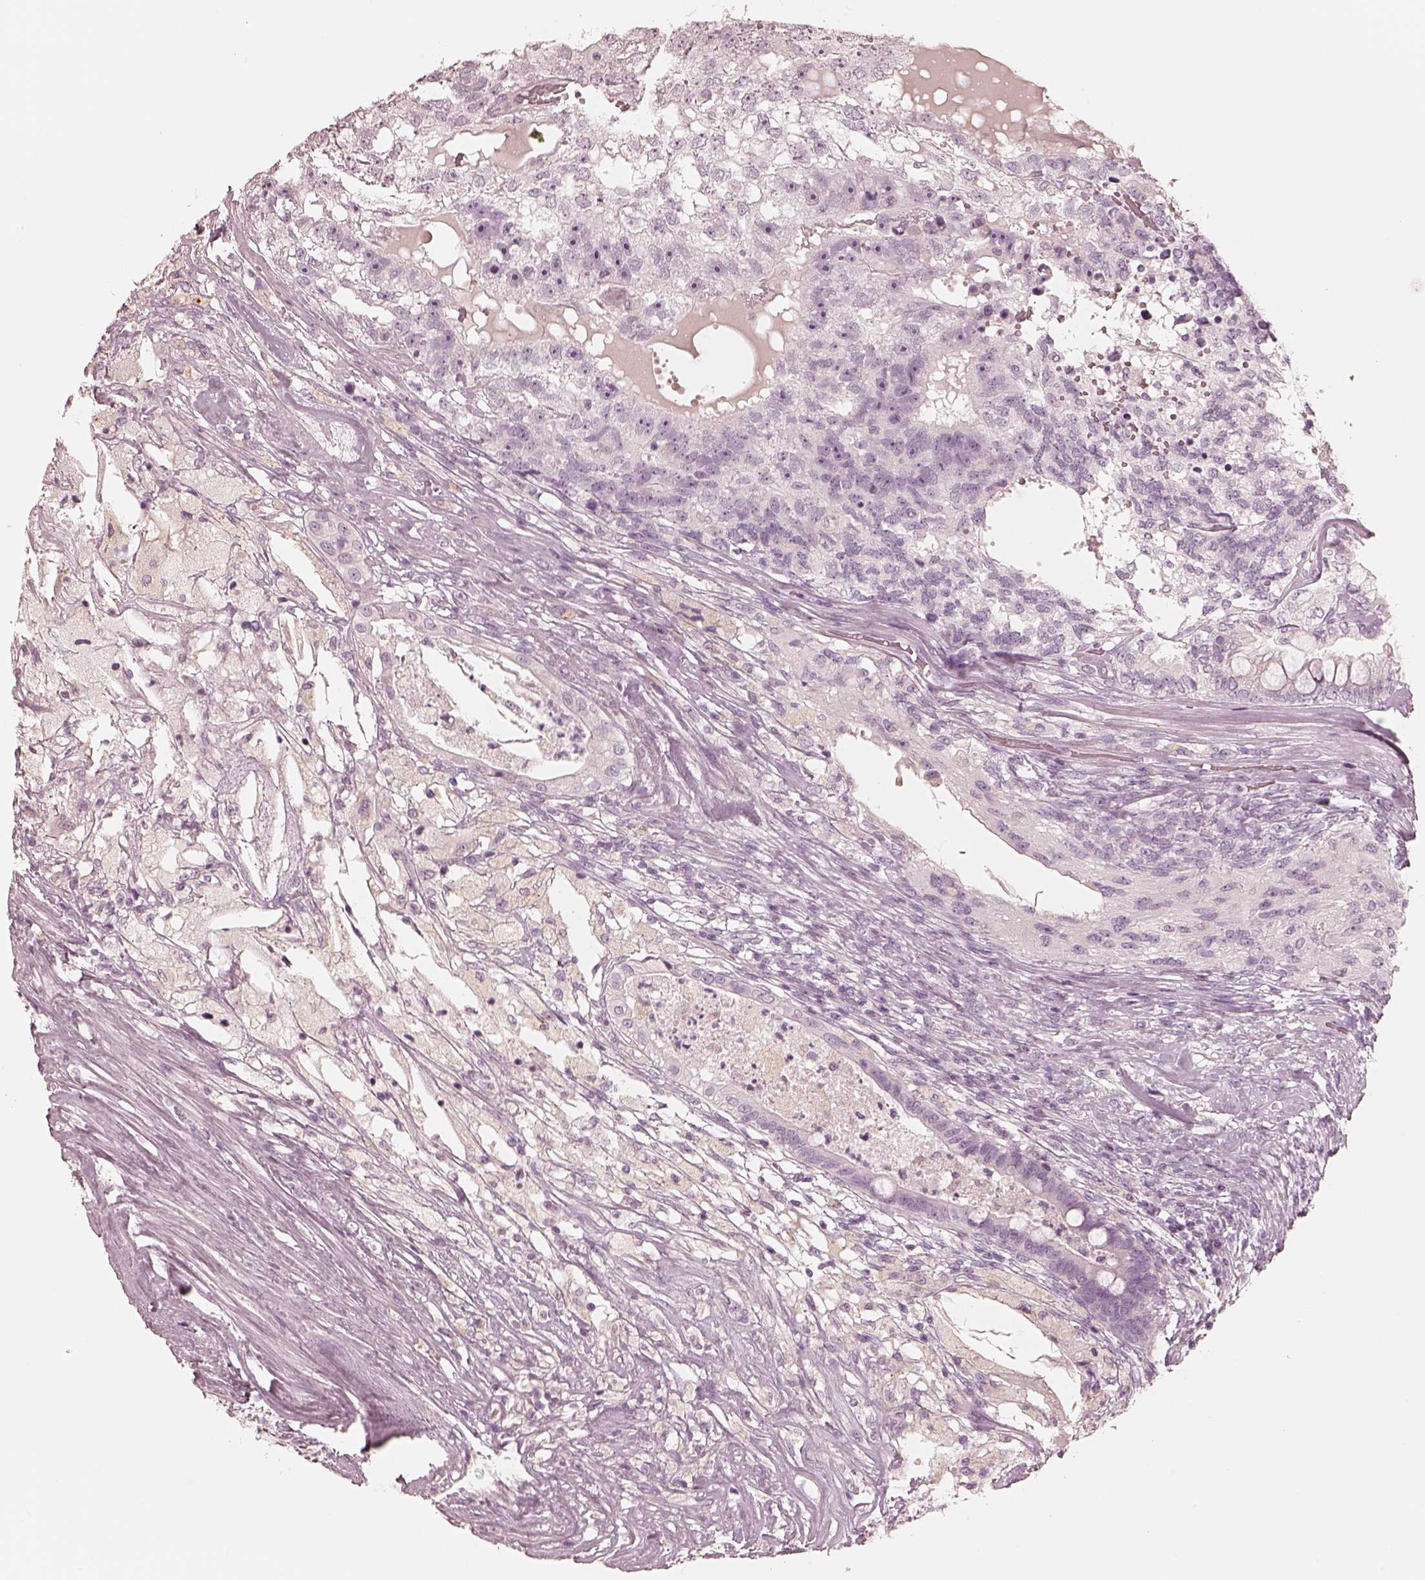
{"staining": {"intensity": "negative", "quantity": "none", "location": "none"}, "tissue": "testis cancer", "cell_type": "Tumor cells", "image_type": "cancer", "snomed": [{"axis": "morphology", "description": "Seminoma, NOS"}, {"axis": "morphology", "description": "Carcinoma, Embryonal, NOS"}, {"axis": "topography", "description": "Testis"}], "caption": "Tumor cells are negative for brown protein staining in testis cancer (seminoma).", "gene": "CALR3", "patient": {"sex": "male", "age": 41}}